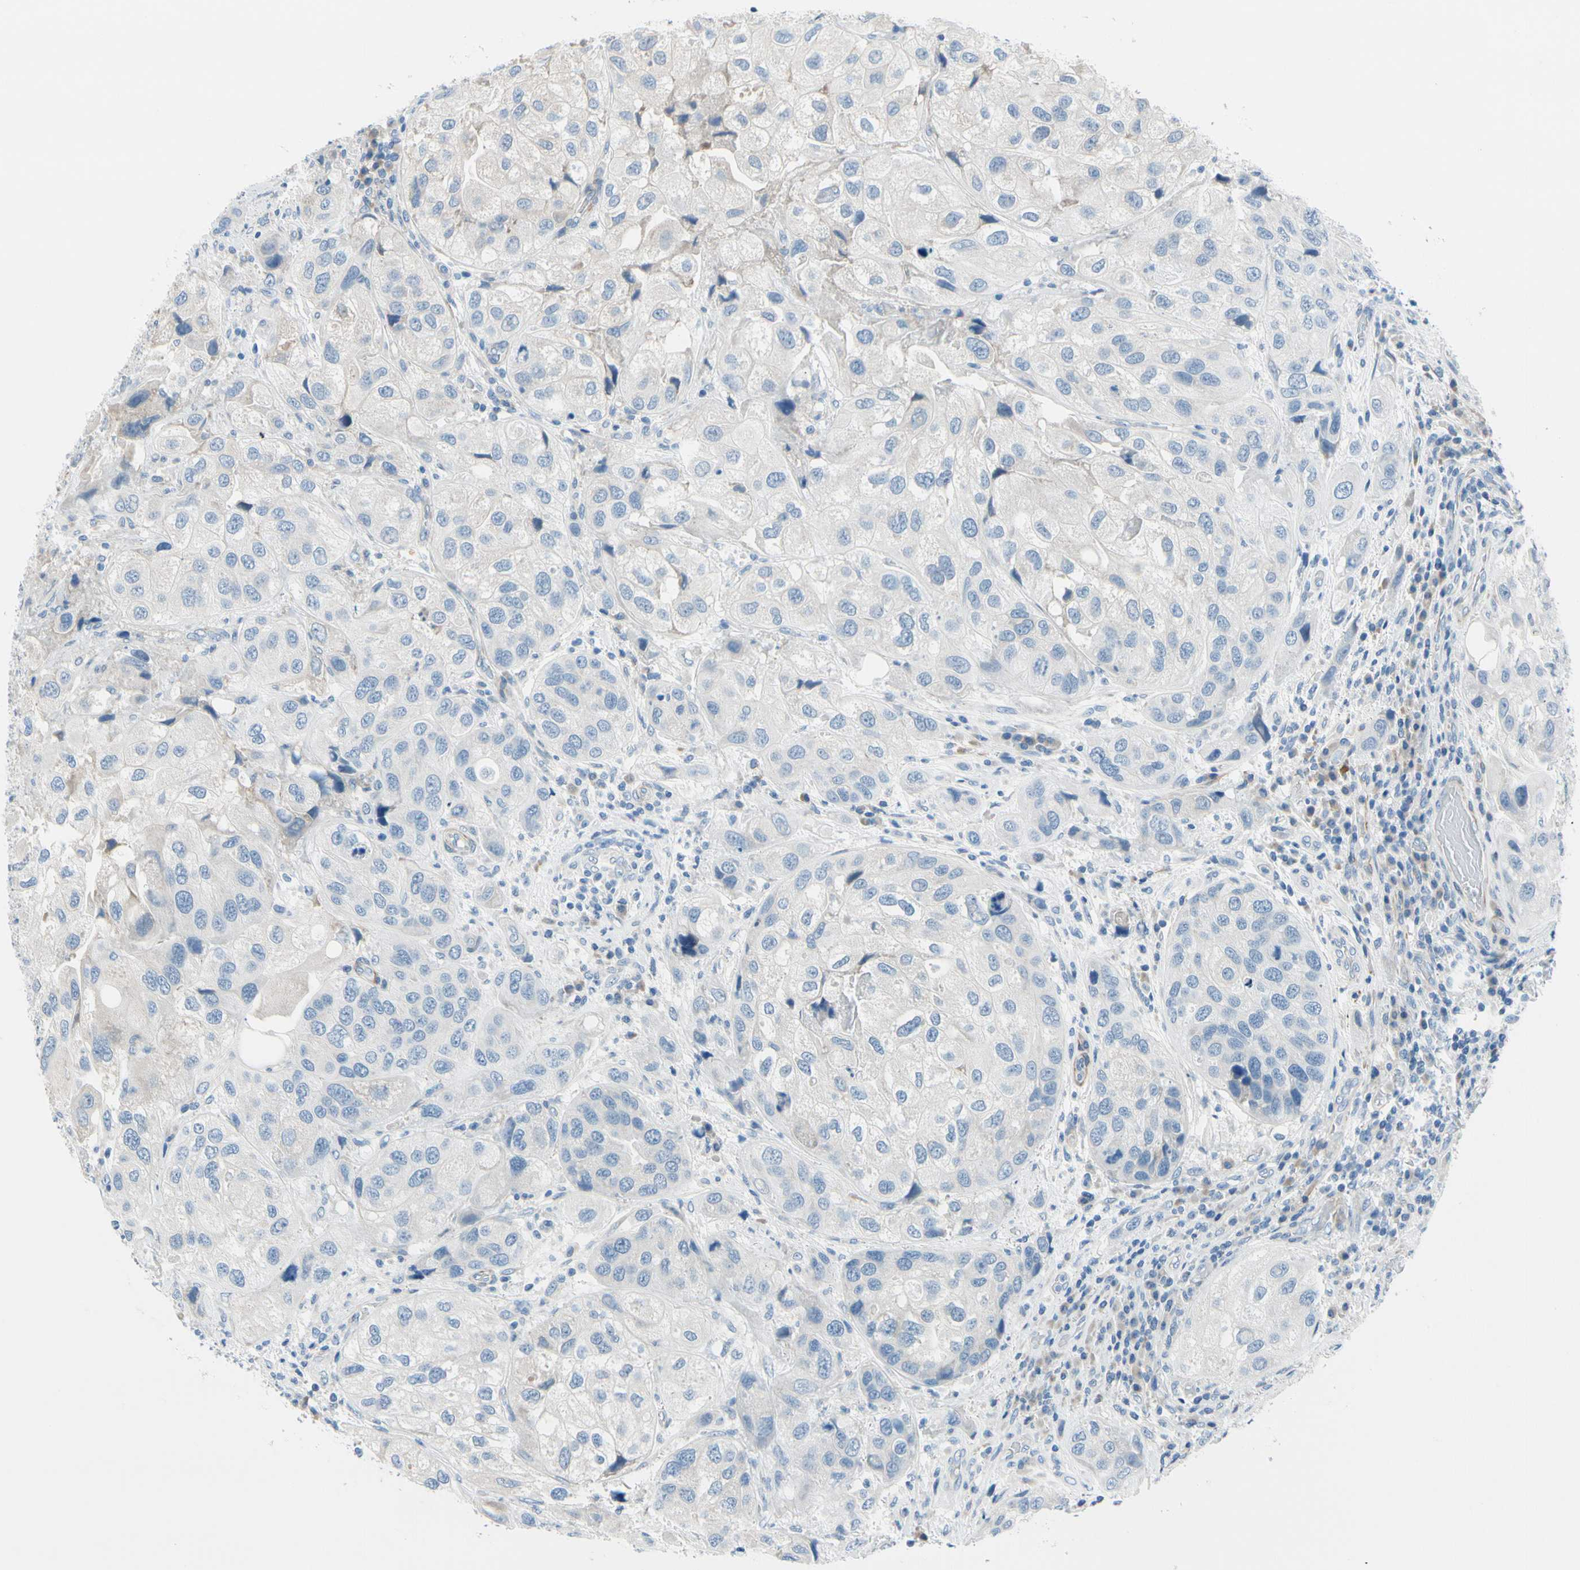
{"staining": {"intensity": "negative", "quantity": "none", "location": "none"}, "tissue": "urothelial cancer", "cell_type": "Tumor cells", "image_type": "cancer", "snomed": [{"axis": "morphology", "description": "Urothelial carcinoma, High grade"}, {"axis": "topography", "description": "Urinary bladder"}], "caption": "A high-resolution histopathology image shows IHC staining of urothelial cancer, which reveals no significant expression in tumor cells.", "gene": "FCER2", "patient": {"sex": "female", "age": 64}}